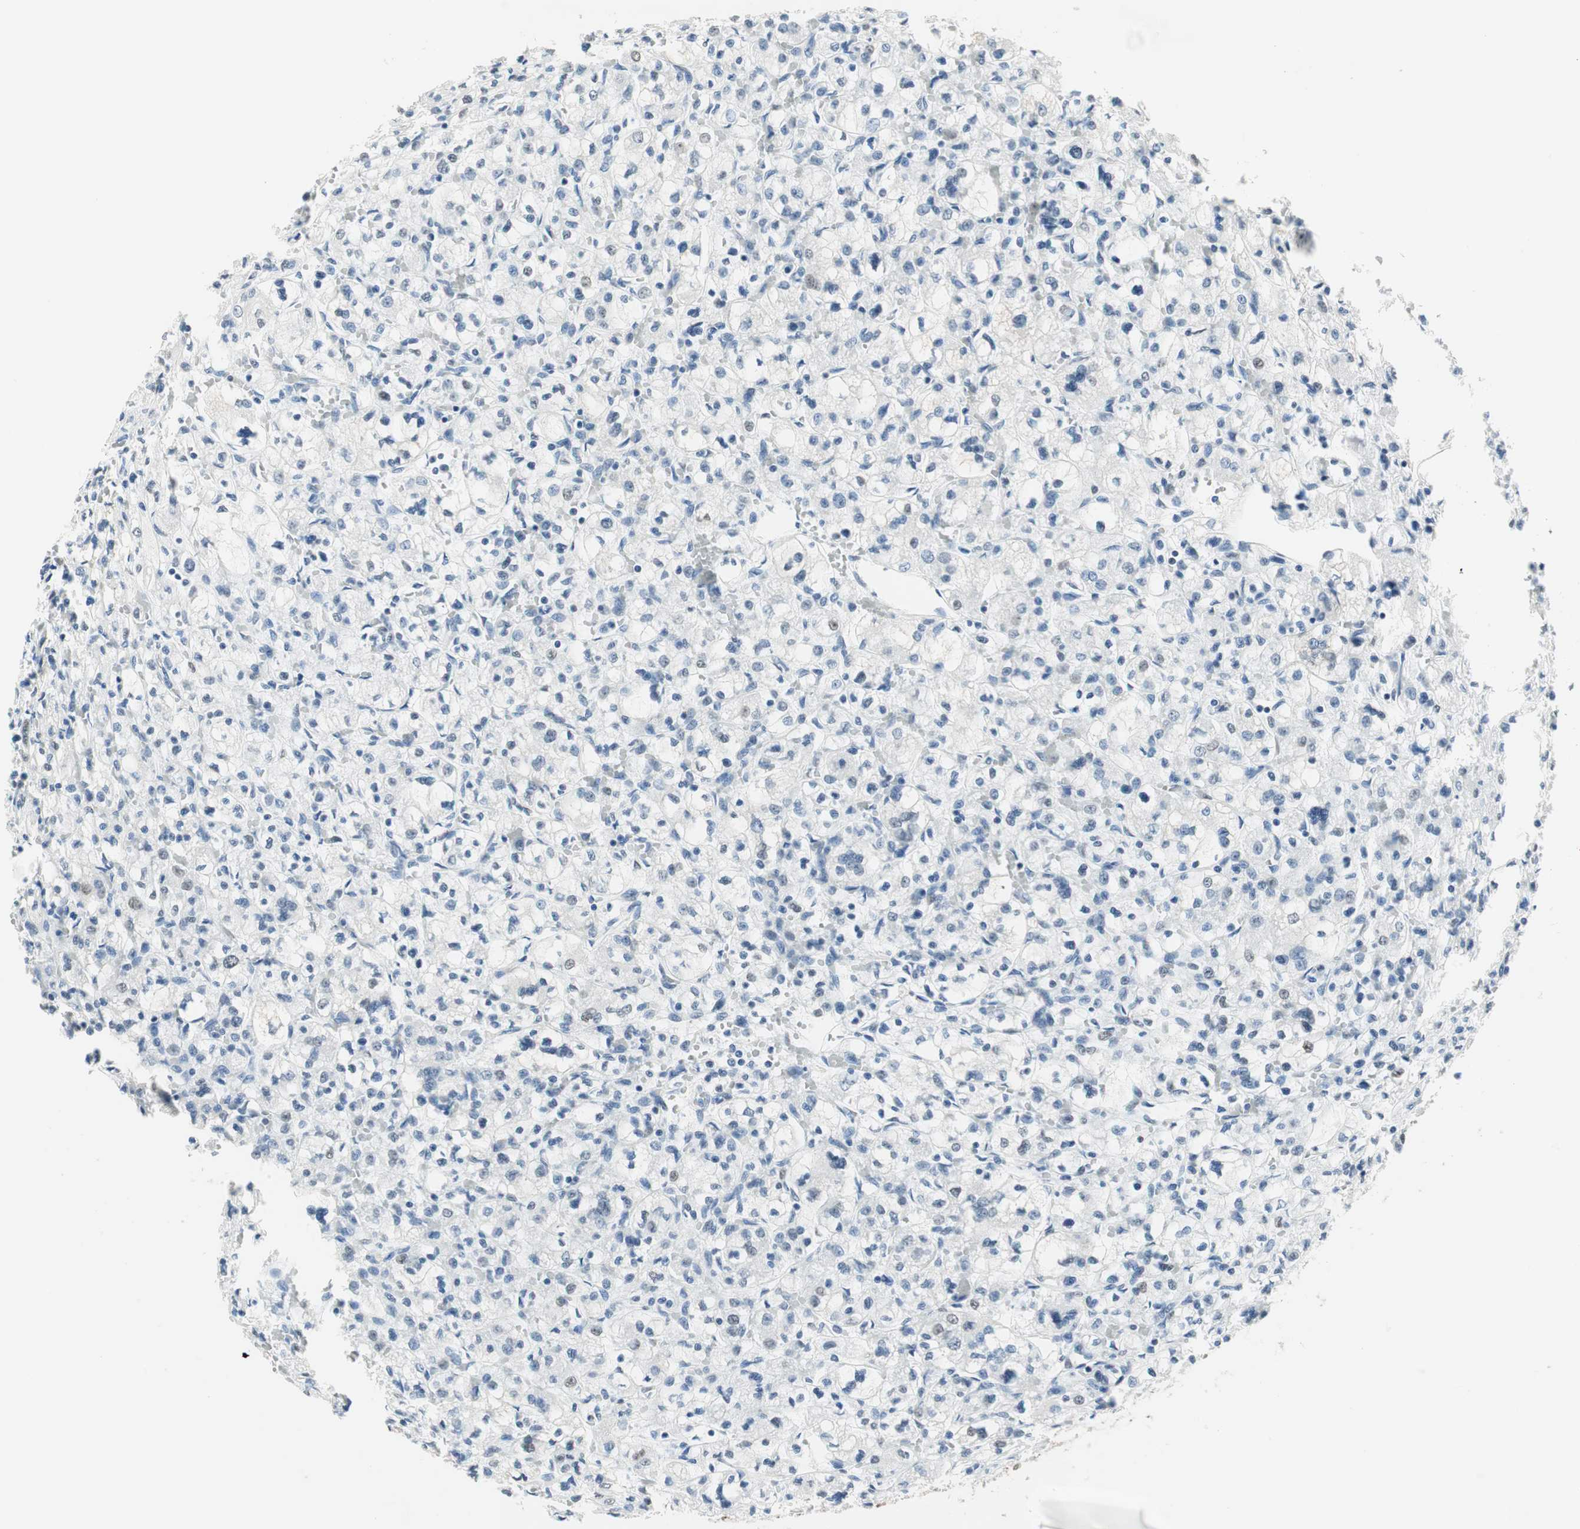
{"staining": {"intensity": "negative", "quantity": "none", "location": "none"}, "tissue": "renal cancer", "cell_type": "Tumor cells", "image_type": "cancer", "snomed": [{"axis": "morphology", "description": "Adenocarcinoma, NOS"}, {"axis": "topography", "description": "Kidney"}], "caption": "Renal cancer (adenocarcinoma) stained for a protein using immunohistochemistry (IHC) exhibits no positivity tumor cells.", "gene": "ZBTB17", "patient": {"sex": "female", "age": 83}}